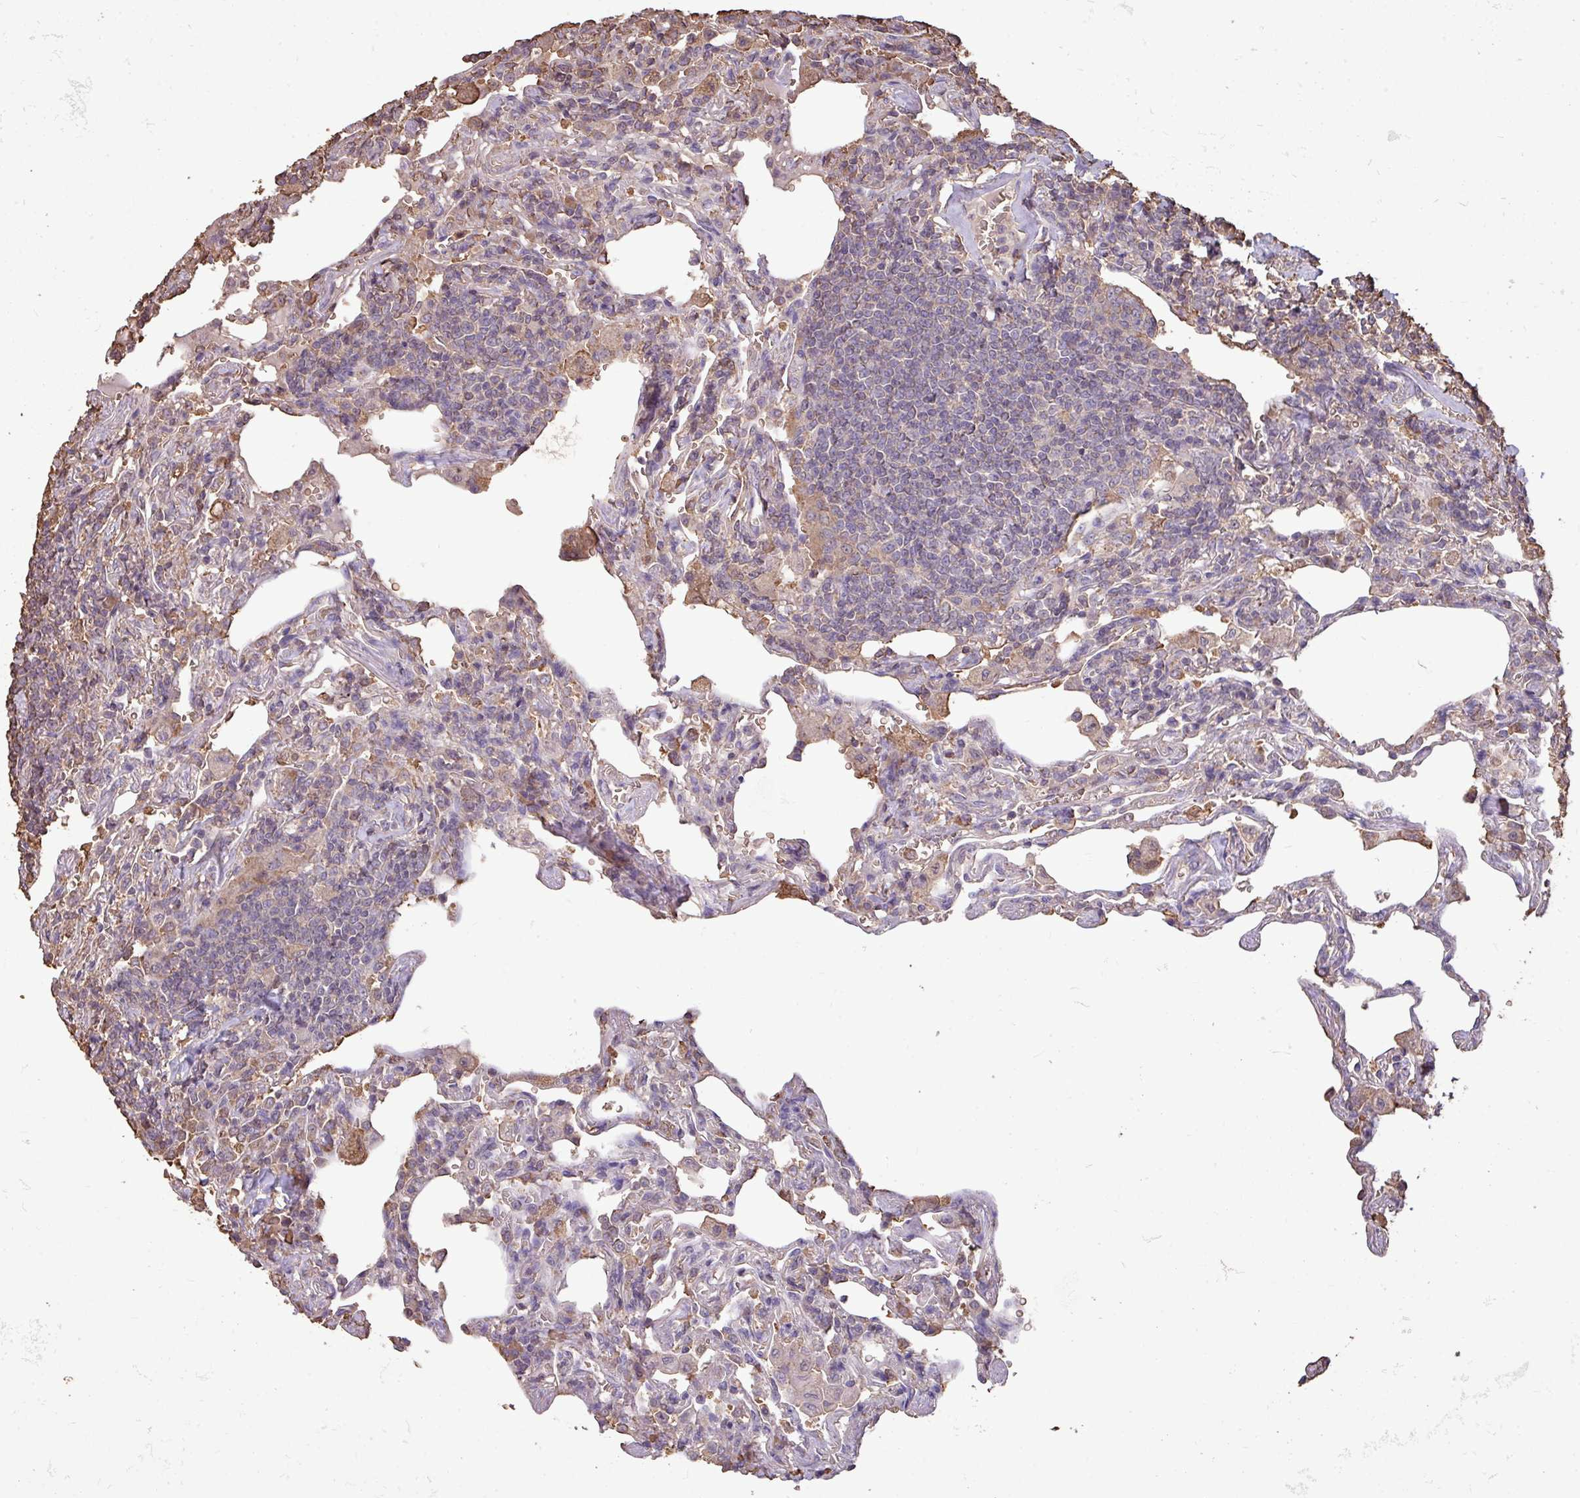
{"staining": {"intensity": "negative", "quantity": "none", "location": "none"}, "tissue": "lymphoma", "cell_type": "Tumor cells", "image_type": "cancer", "snomed": [{"axis": "morphology", "description": "Malignant lymphoma, non-Hodgkin's type, Low grade"}, {"axis": "topography", "description": "Lung"}], "caption": "The immunohistochemistry (IHC) histopathology image has no significant expression in tumor cells of lymphoma tissue.", "gene": "CAMK2B", "patient": {"sex": "female", "age": 71}}